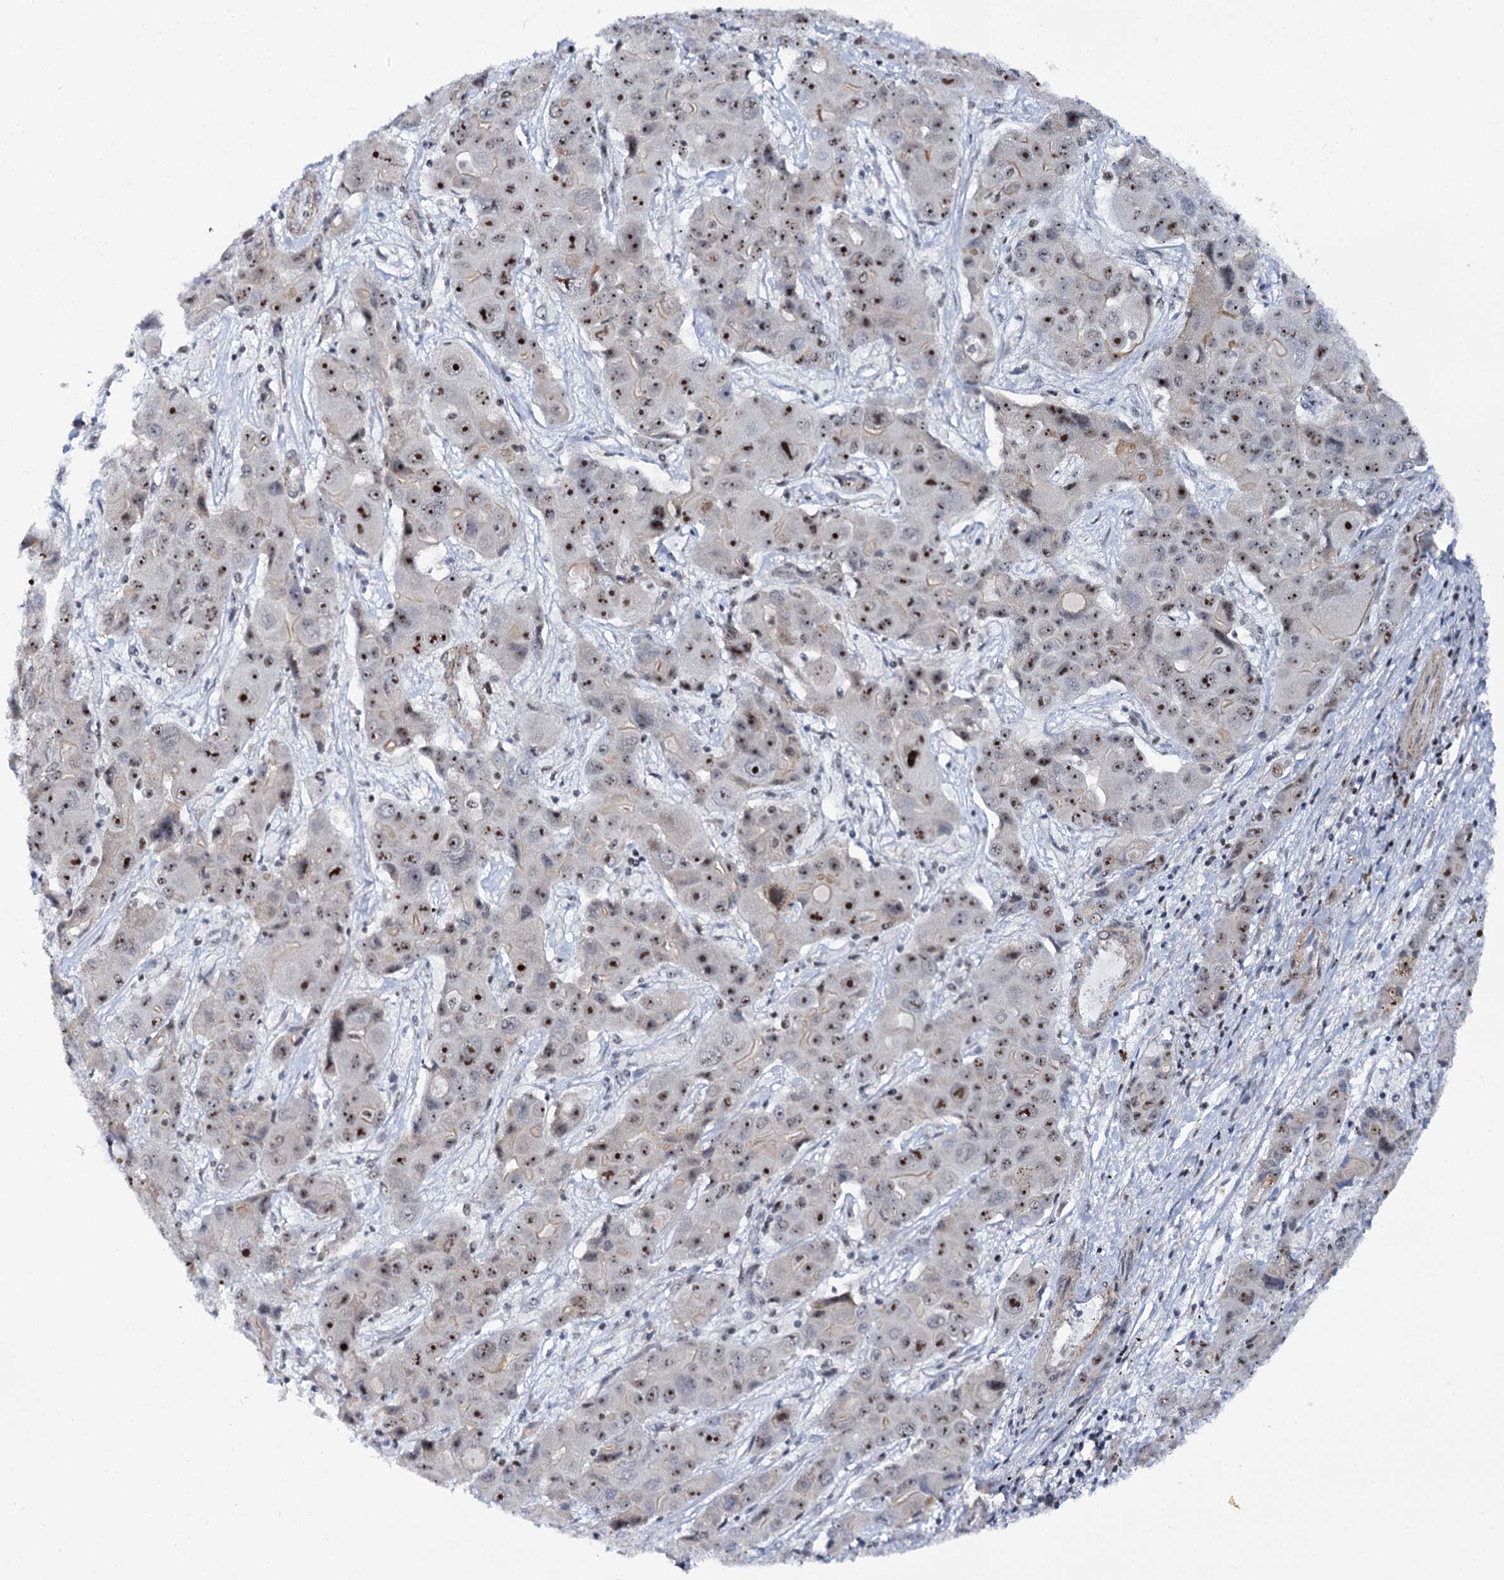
{"staining": {"intensity": "strong", "quantity": ">75%", "location": "nuclear"}, "tissue": "liver cancer", "cell_type": "Tumor cells", "image_type": "cancer", "snomed": [{"axis": "morphology", "description": "Cholangiocarcinoma"}, {"axis": "topography", "description": "Liver"}], "caption": "A brown stain shows strong nuclear positivity of a protein in human liver cancer tumor cells. (DAB IHC with brightfield microscopy, high magnification).", "gene": "BUD13", "patient": {"sex": "male", "age": 67}}